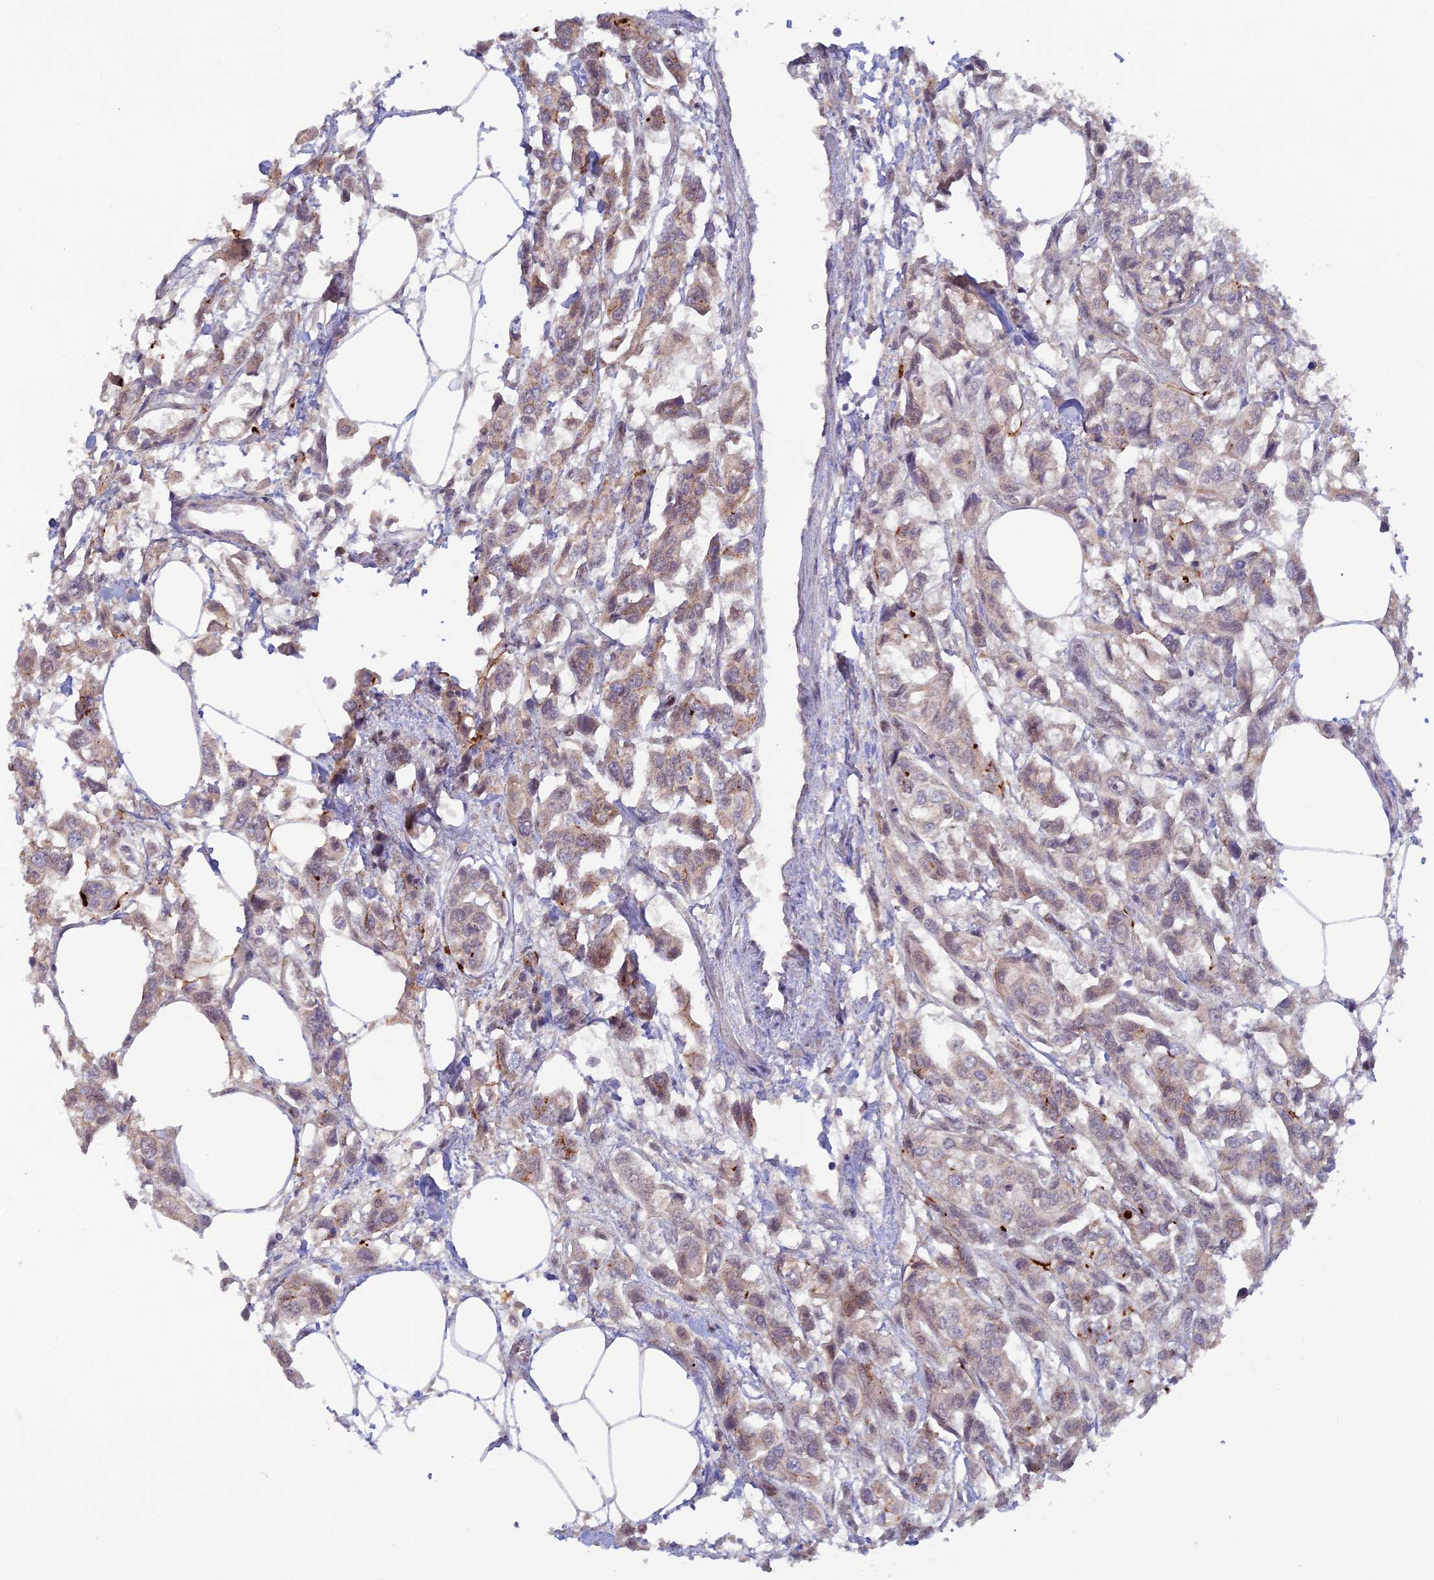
{"staining": {"intensity": "weak", "quantity": ">75%", "location": "cytoplasmic/membranous"}, "tissue": "urothelial cancer", "cell_type": "Tumor cells", "image_type": "cancer", "snomed": [{"axis": "morphology", "description": "Urothelial carcinoma, High grade"}, {"axis": "topography", "description": "Urinary bladder"}], "caption": "Weak cytoplasmic/membranous expression for a protein is seen in about >75% of tumor cells of urothelial carcinoma (high-grade) using immunohistochemistry.", "gene": "FASTKD5", "patient": {"sex": "male", "age": 67}}